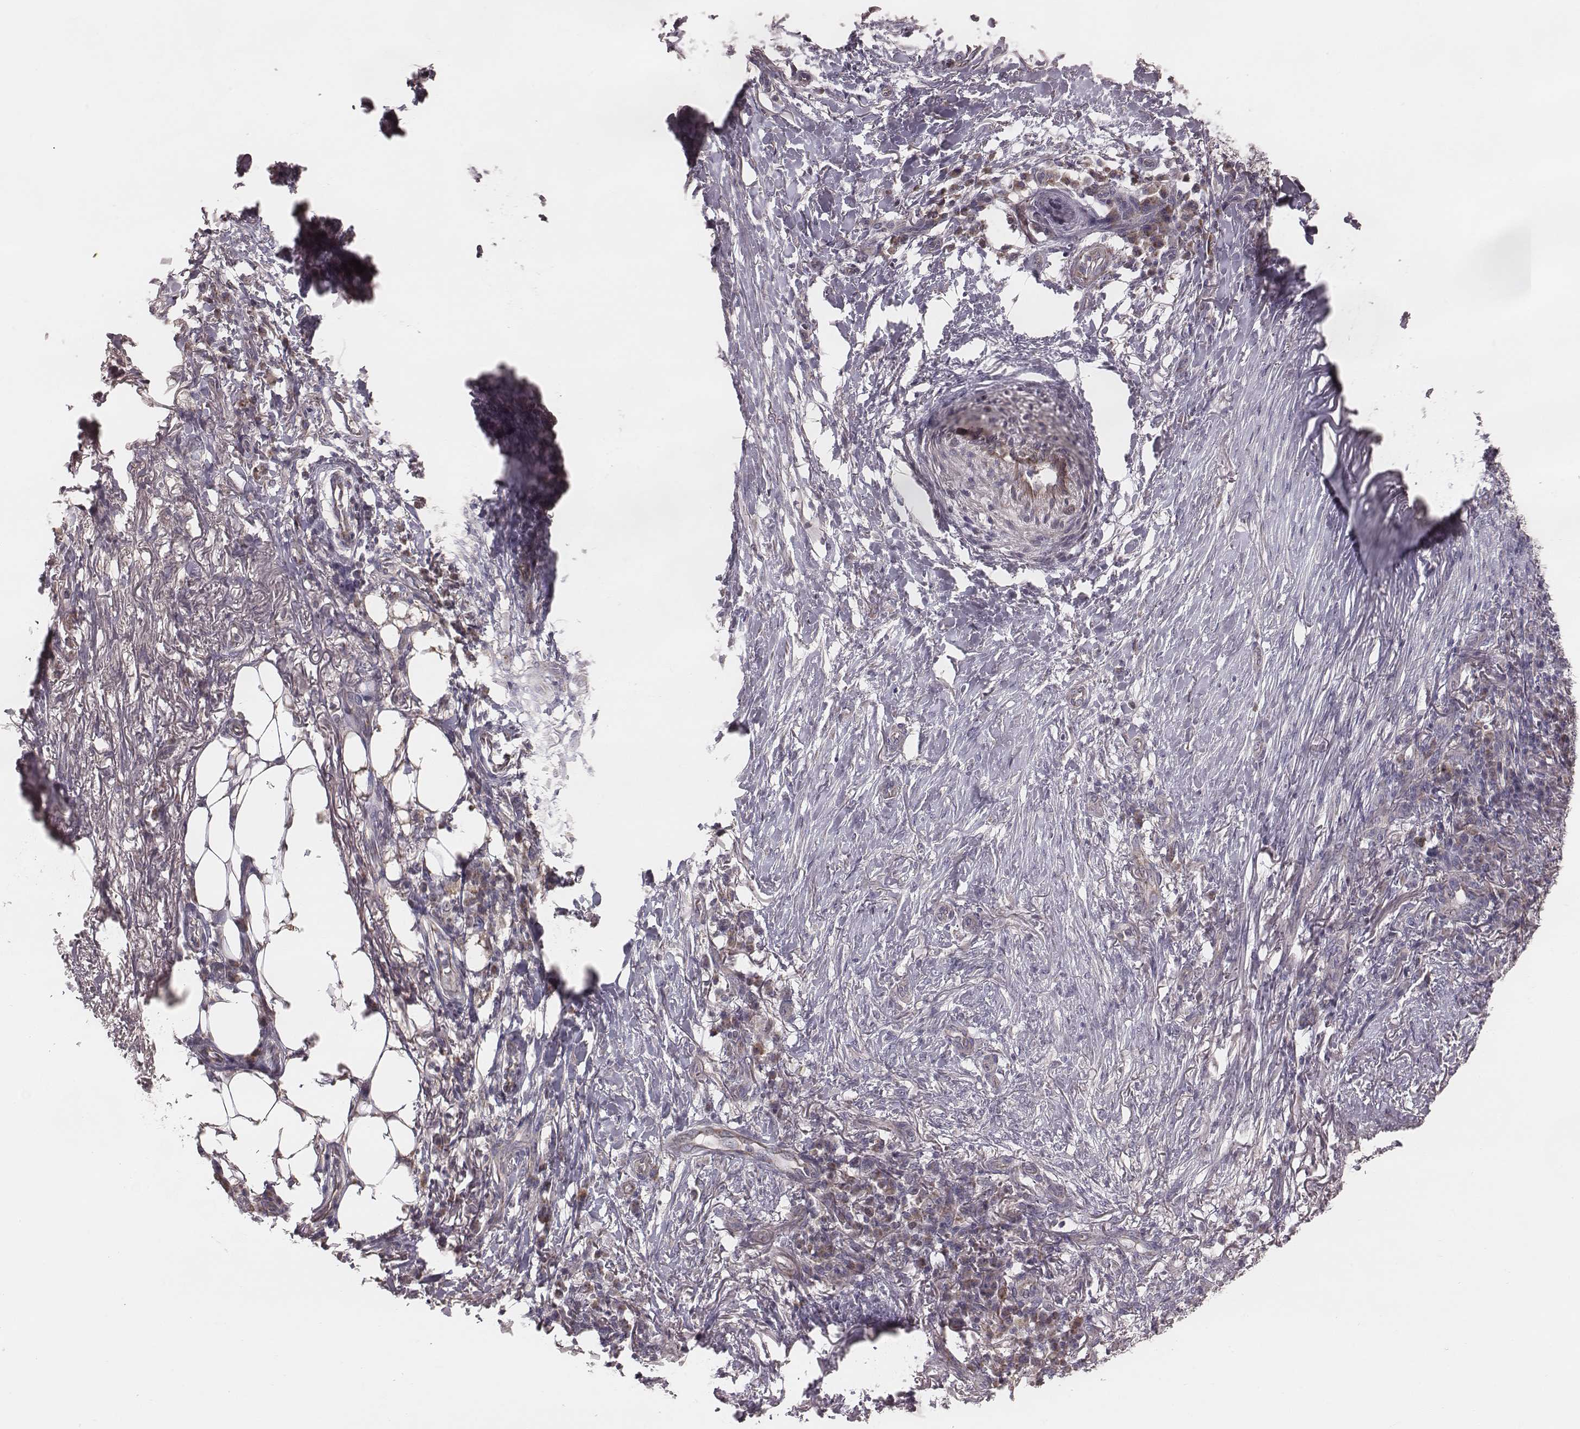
{"staining": {"intensity": "moderate", "quantity": "<25%", "location": "cytoplasmic/membranous"}, "tissue": "skin cancer", "cell_type": "Tumor cells", "image_type": "cancer", "snomed": [{"axis": "morphology", "description": "Squamous cell carcinoma, NOS"}, {"axis": "topography", "description": "Skin"}], "caption": "Immunohistochemical staining of skin cancer (squamous cell carcinoma) reveals moderate cytoplasmic/membranous protein positivity in approximately <25% of tumor cells.", "gene": "MRPS27", "patient": {"sex": "male", "age": 70}}